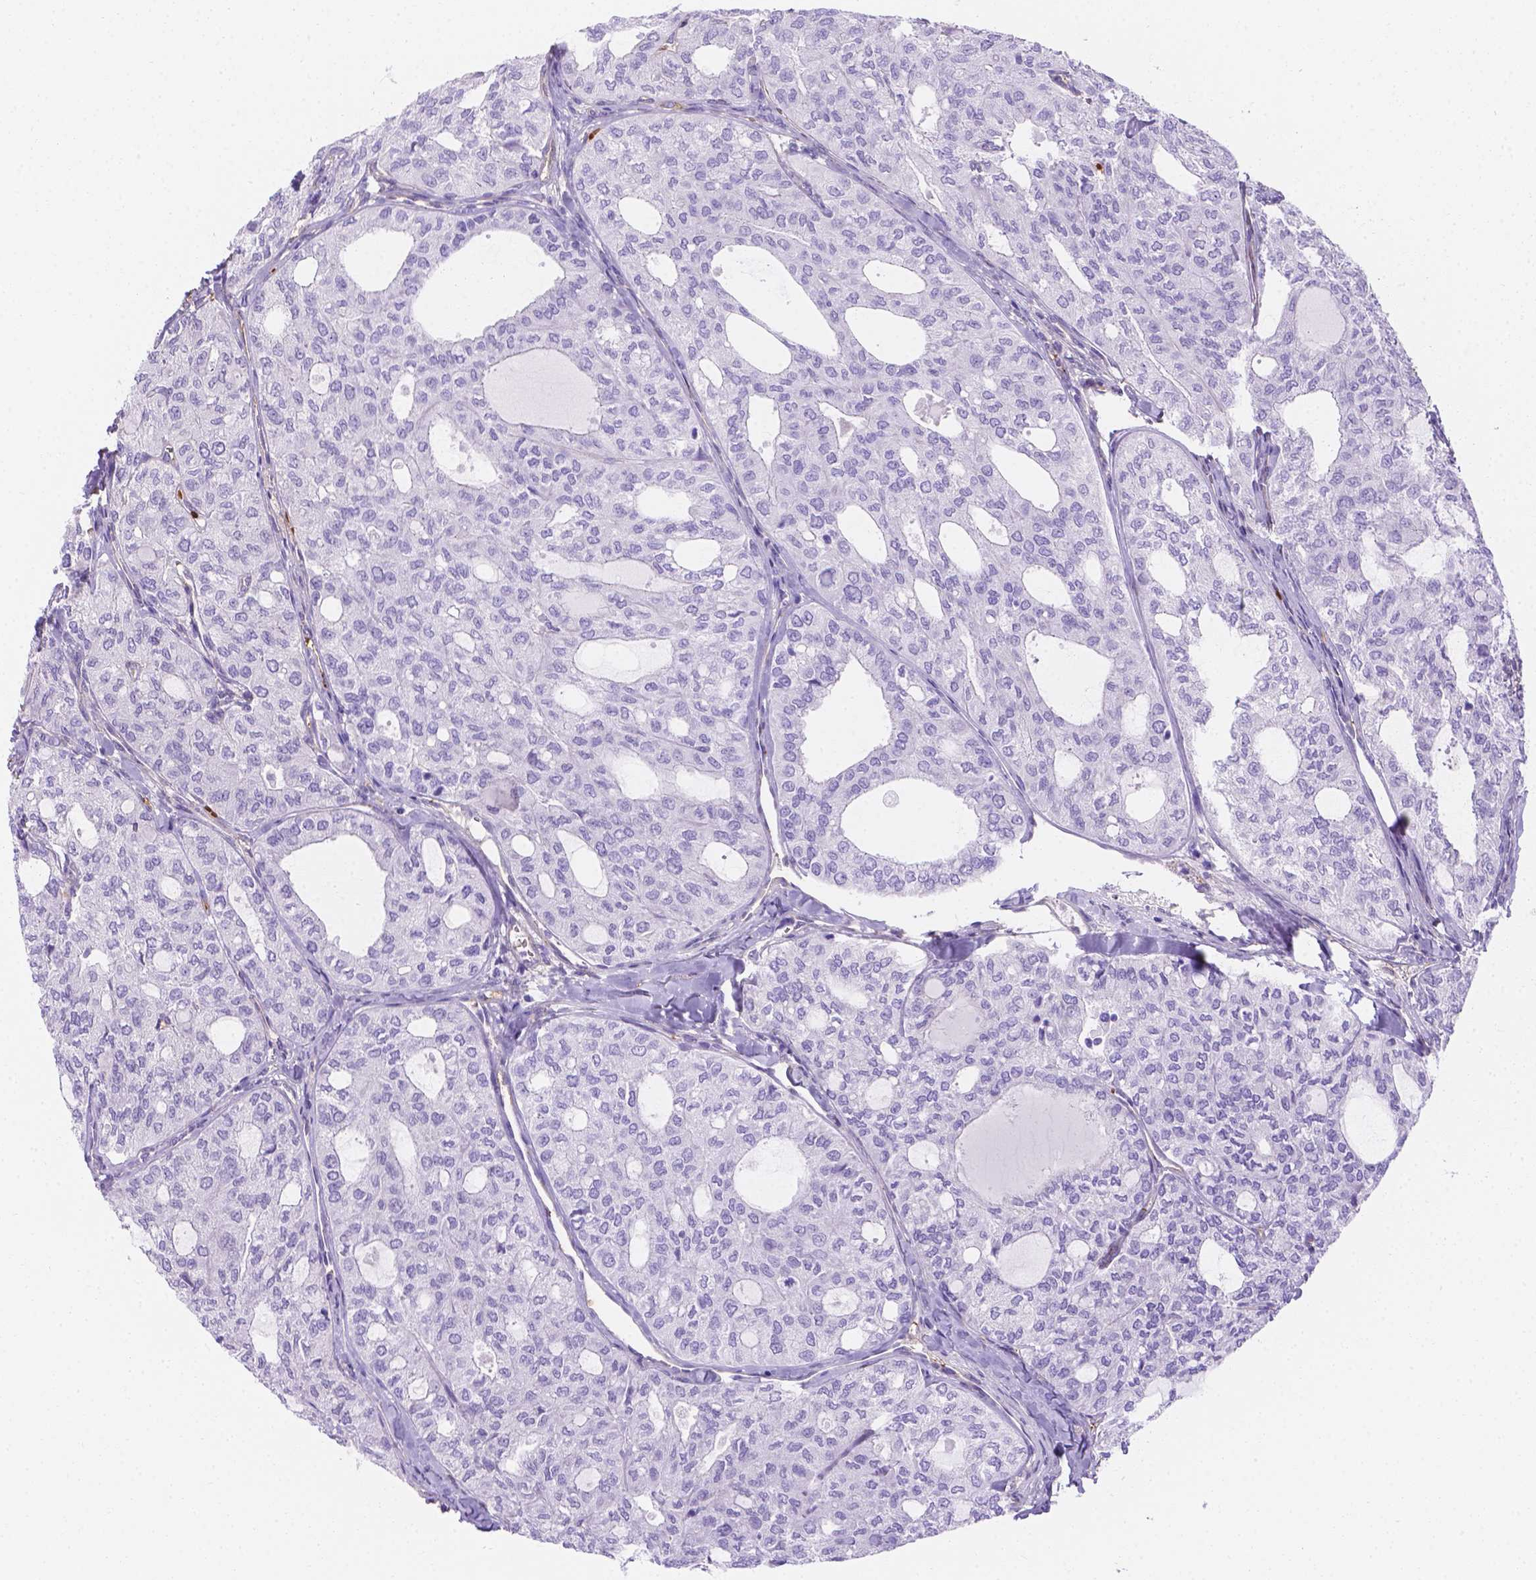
{"staining": {"intensity": "negative", "quantity": "none", "location": "none"}, "tissue": "thyroid cancer", "cell_type": "Tumor cells", "image_type": "cancer", "snomed": [{"axis": "morphology", "description": "Follicular adenoma carcinoma, NOS"}, {"axis": "topography", "description": "Thyroid gland"}], "caption": "An IHC image of follicular adenoma carcinoma (thyroid) is shown. There is no staining in tumor cells of follicular adenoma carcinoma (thyroid). Brightfield microscopy of immunohistochemistry stained with DAB (3,3'-diaminobenzidine) (brown) and hematoxylin (blue), captured at high magnification.", "gene": "SLC40A1", "patient": {"sex": "male", "age": 75}}